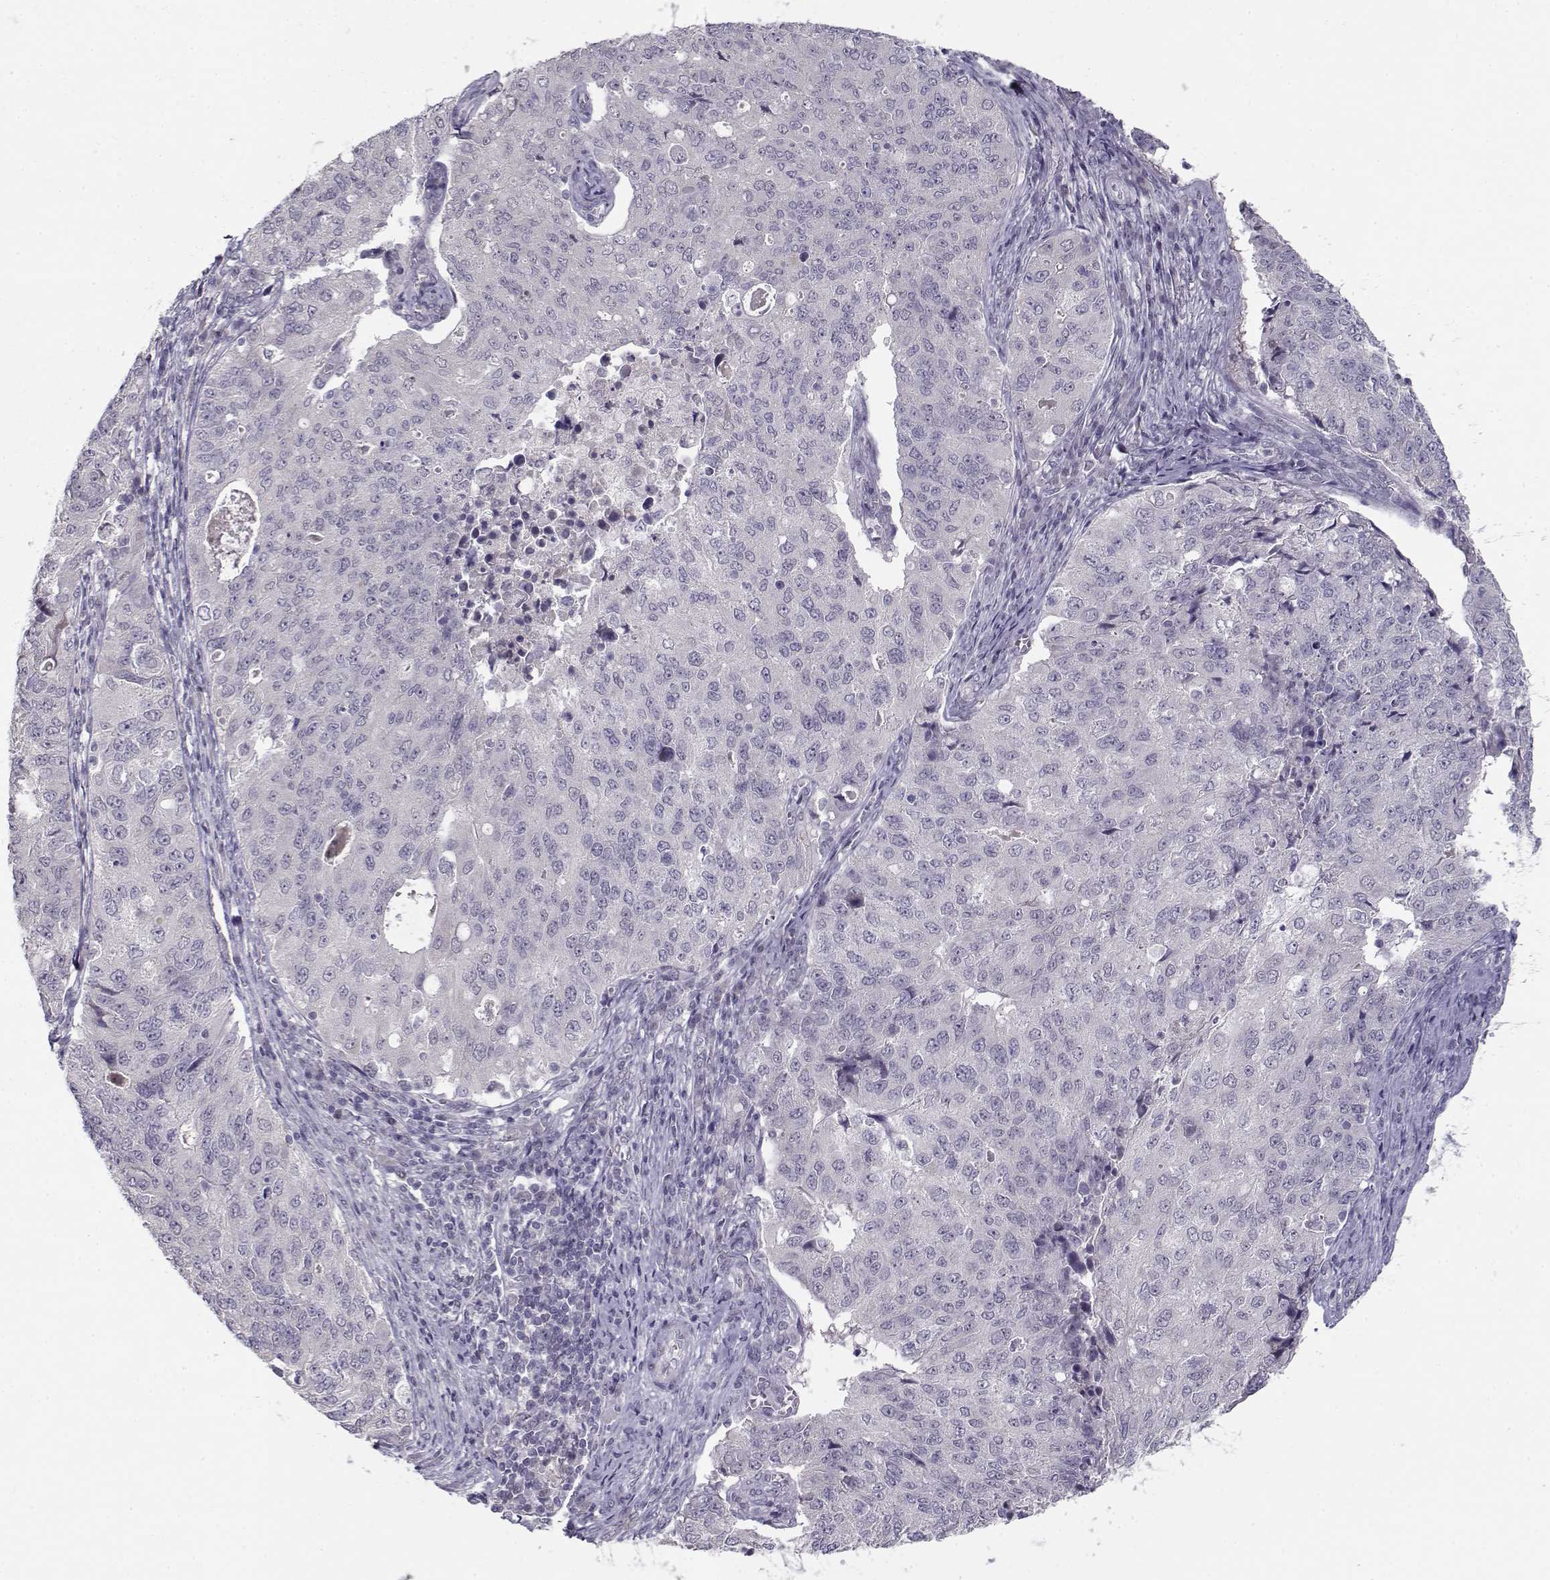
{"staining": {"intensity": "negative", "quantity": "none", "location": "none"}, "tissue": "endometrial cancer", "cell_type": "Tumor cells", "image_type": "cancer", "snomed": [{"axis": "morphology", "description": "Adenocarcinoma, NOS"}, {"axis": "topography", "description": "Endometrium"}], "caption": "Endometrial cancer stained for a protein using immunohistochemistry (IHC) reveals no staining tumor cells.", "gene": "C16orf86", "patient": {"sex": "female", "age": 43}}